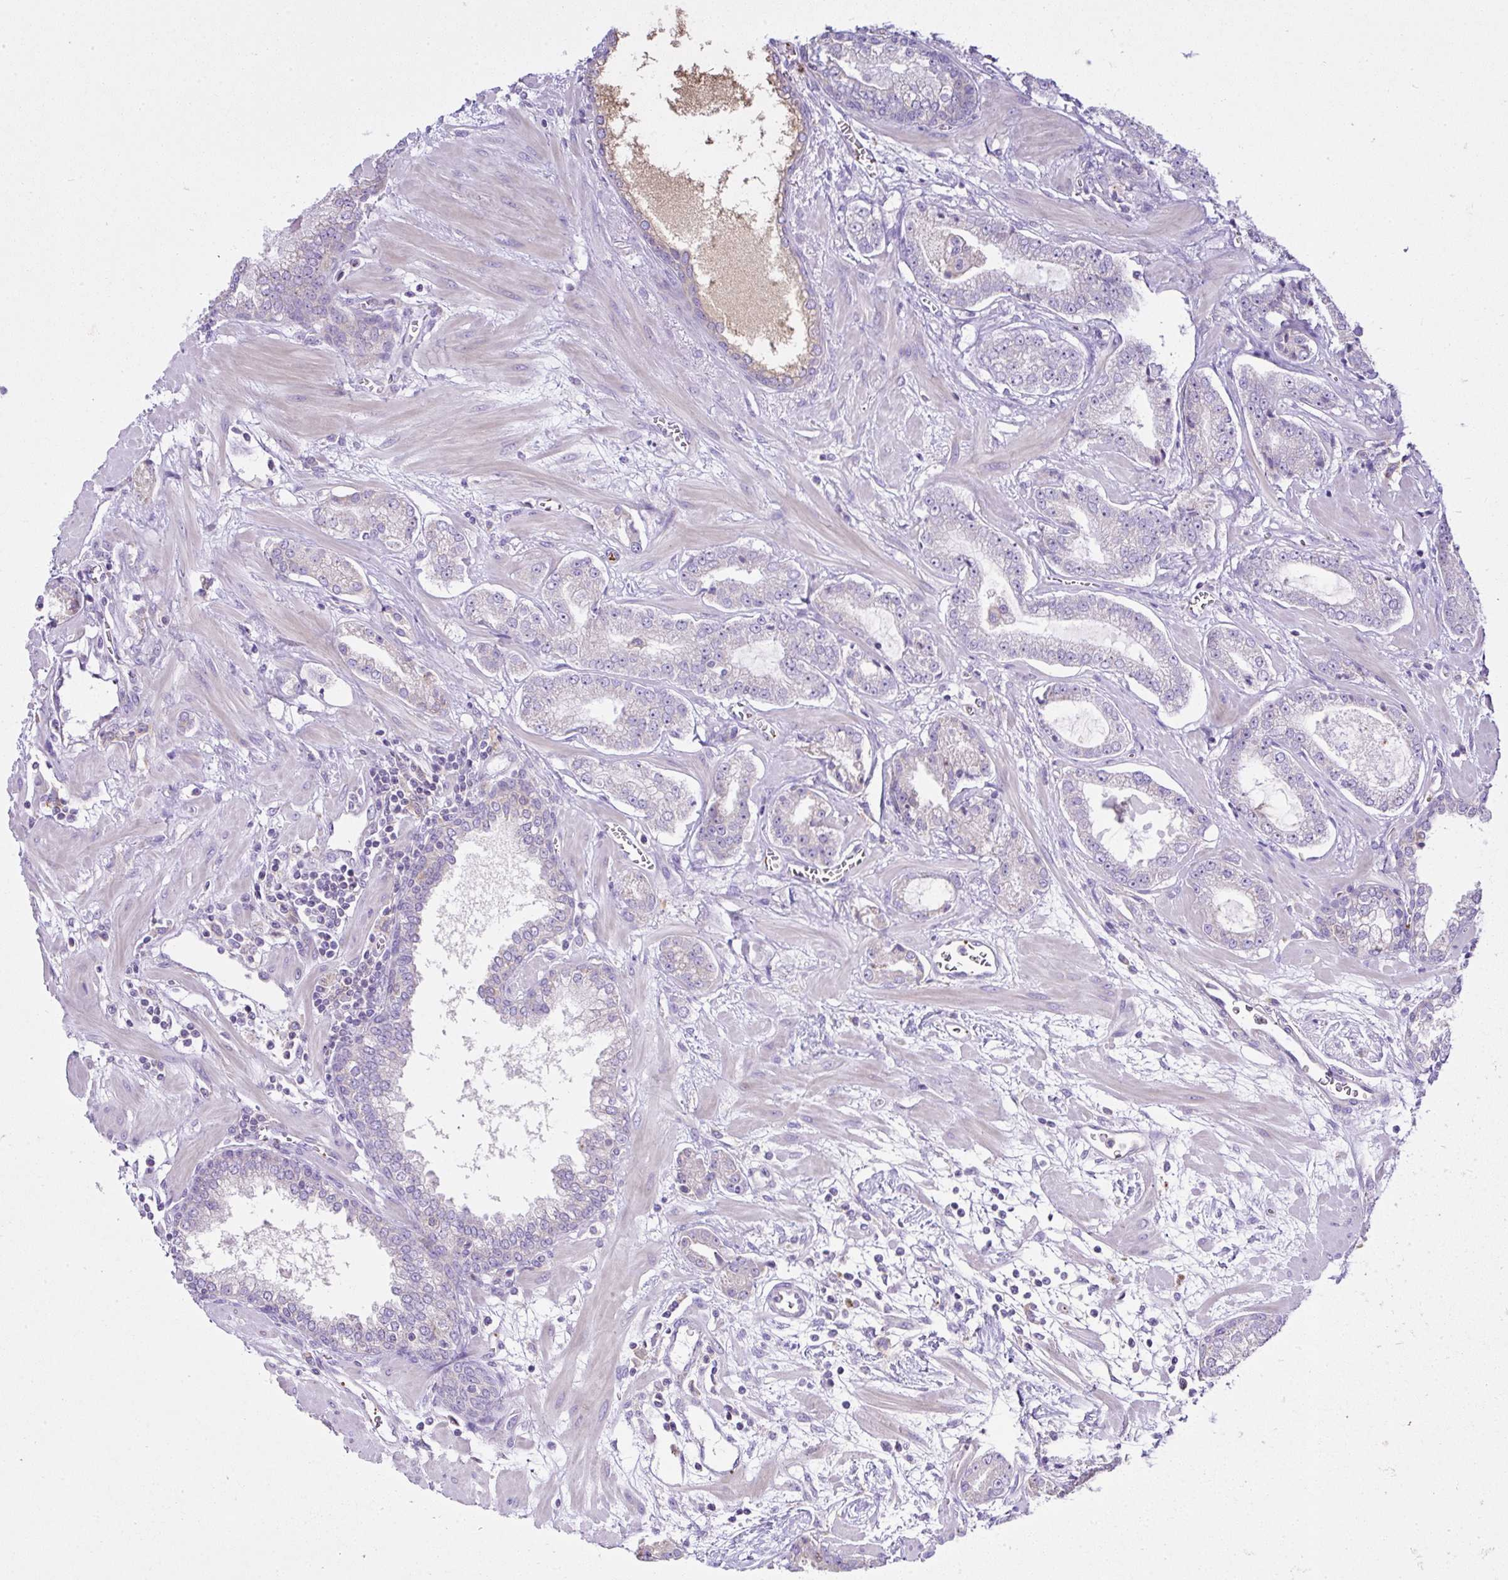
{"staining": {"intensity": "negative", "quantity": "none", "location": "none"}, "tissue": "prostate cancer", "cell_type": "Tumor cells", "image_type": "cancer", "snomed": [{"axis": "morphology", "description": "Adenocarcinoma, Low grade"}, {"axis": "topography", "description": "Prostate"}], "caption": "Immunohistochemistry (IHC) of human adenocarcinoma (low-grade) (prostate) demonstrates no expression in tumor cells.", "gene": "CCDC142", "patient": {"sex": "male", "age": 62}}